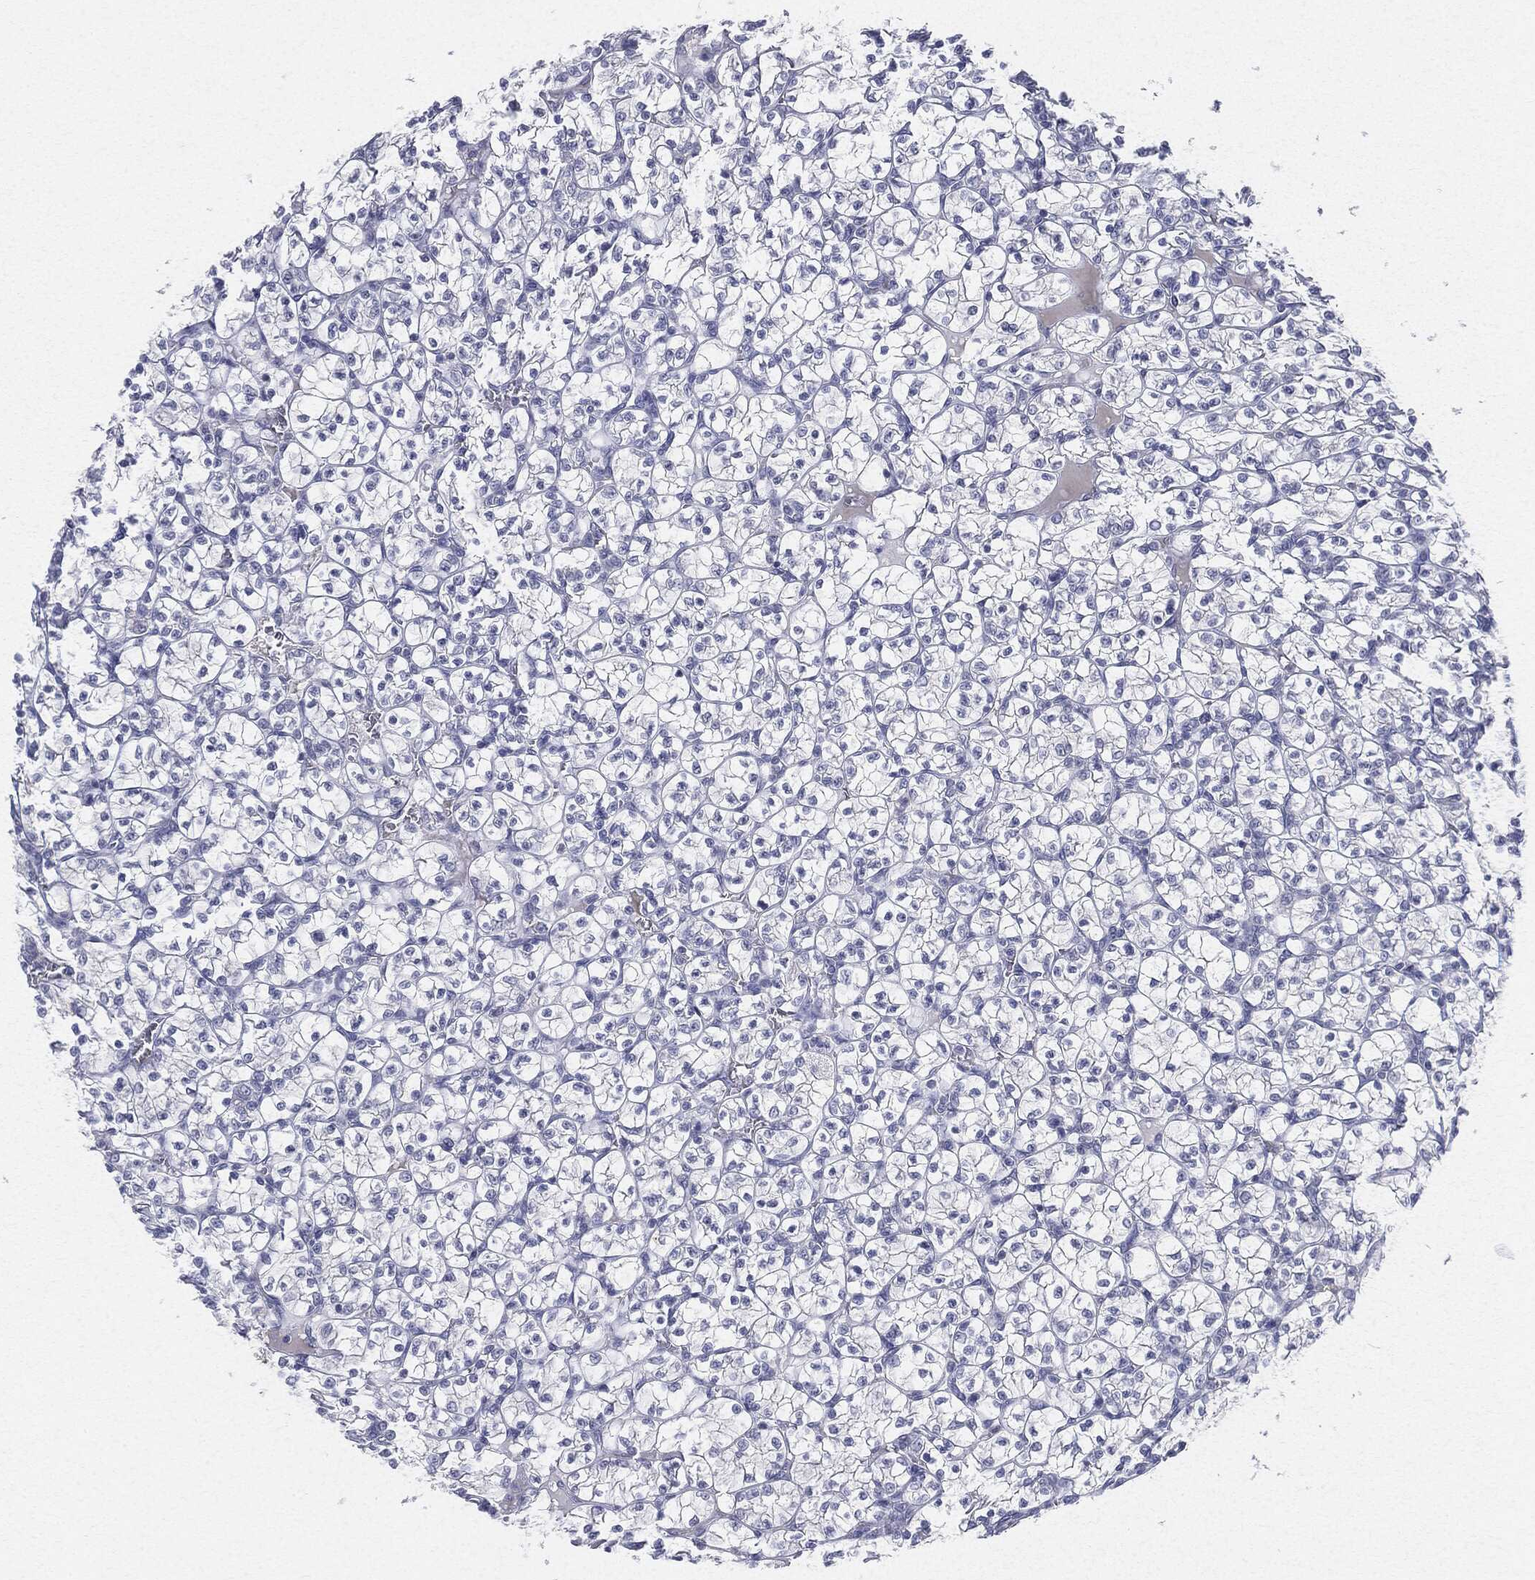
{"staining": {"intensity": "negative", "quantity": "none", "location": "none"}, "tissue": "renal cancer", "cell_type": "Tumor cells", "image_type": "cancer", "snomed": [{"axis": "morphology", "description": "Adenocarcinoma, NOS"}, {"axis": "topography", "description": "Kidney"}], "caption": "A photomicrograph of adenocarcinoma (renal) stained for a protein shows no brown staining in tumor cells. (IHC, brightfield microscopy, high magnification).", "gene": "CGB1", "patient": {"sex": "female", "age": 89}}